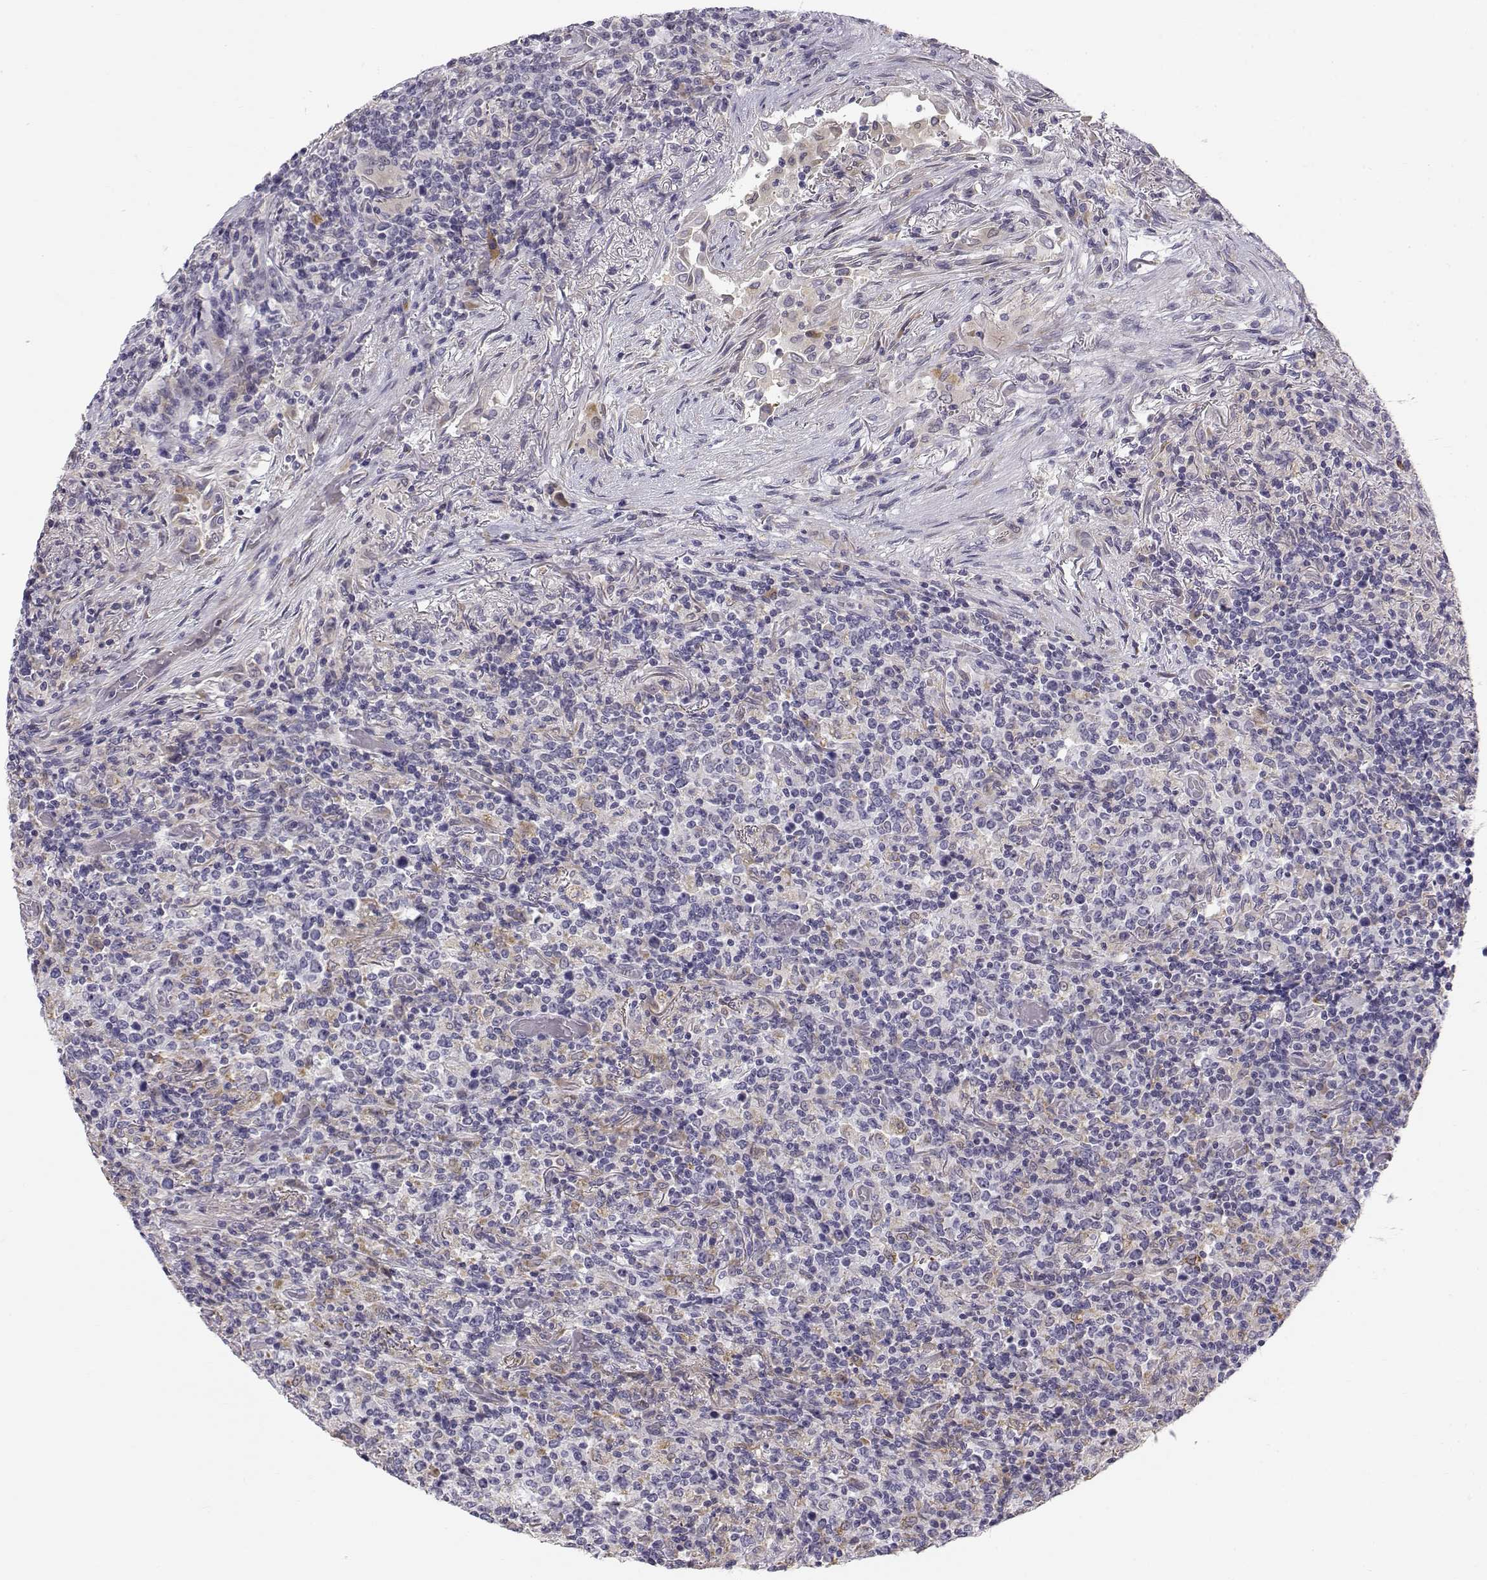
{"staining": {"intensity": "negative", "quantity": "none", "location": "none"}, "tissue": "lymphoma", "cell_type": "Tumor cells", "image_type": "cancer", "snomed": [{"axis": "morphology", "description": "Malignant lymphoma, non-Hodgkin's type, High grade"}, {"axis": "topography", "description": "Lung"}], "caption": "An image of lymphoma stained for a protein exhibits no brown staining in tumor cells.", "gene": "ACSL6", "patient": {"sex": "male", "age": 79}}